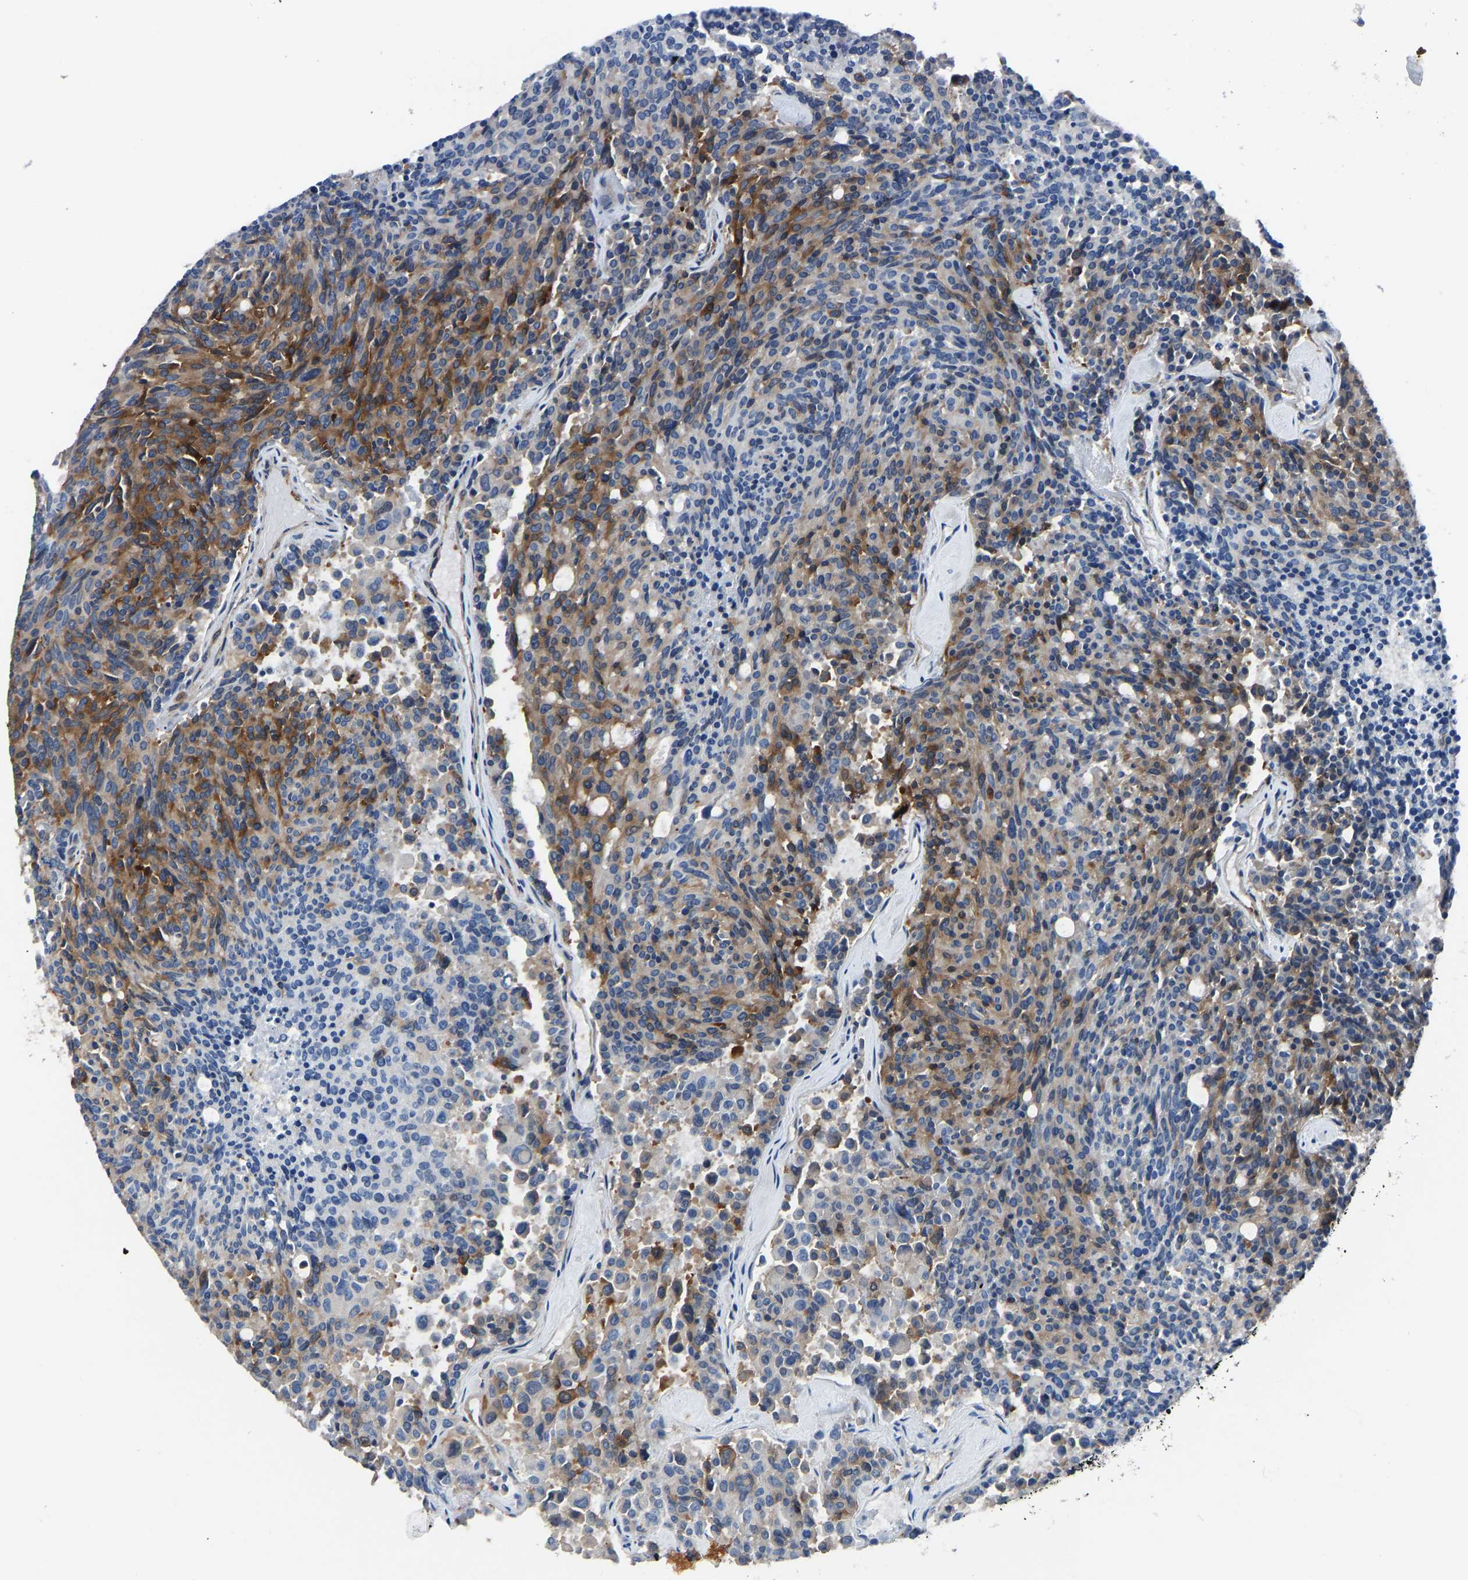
{"staining": {"intensity": "moderate", "quantity": "25%-75%", "location": "cytoplasmic/membranous"}, "tissue": "carcinoid", "cell_type": "Tumor cells", "image_type": "cancer", "snomed": [{"axis": "morphology", "description": "Carcinoid, malignant, NOS"}, {"axis": "topography", "description": "Pancreas"}], "caption": "The immunohistochemical stain highlights moderate cytoplasmic/membranous positivity in tumor cells of carcinoid tissue.", "gene": "PRKAR1A", "patient": {"sex": "female", "age": 54}}